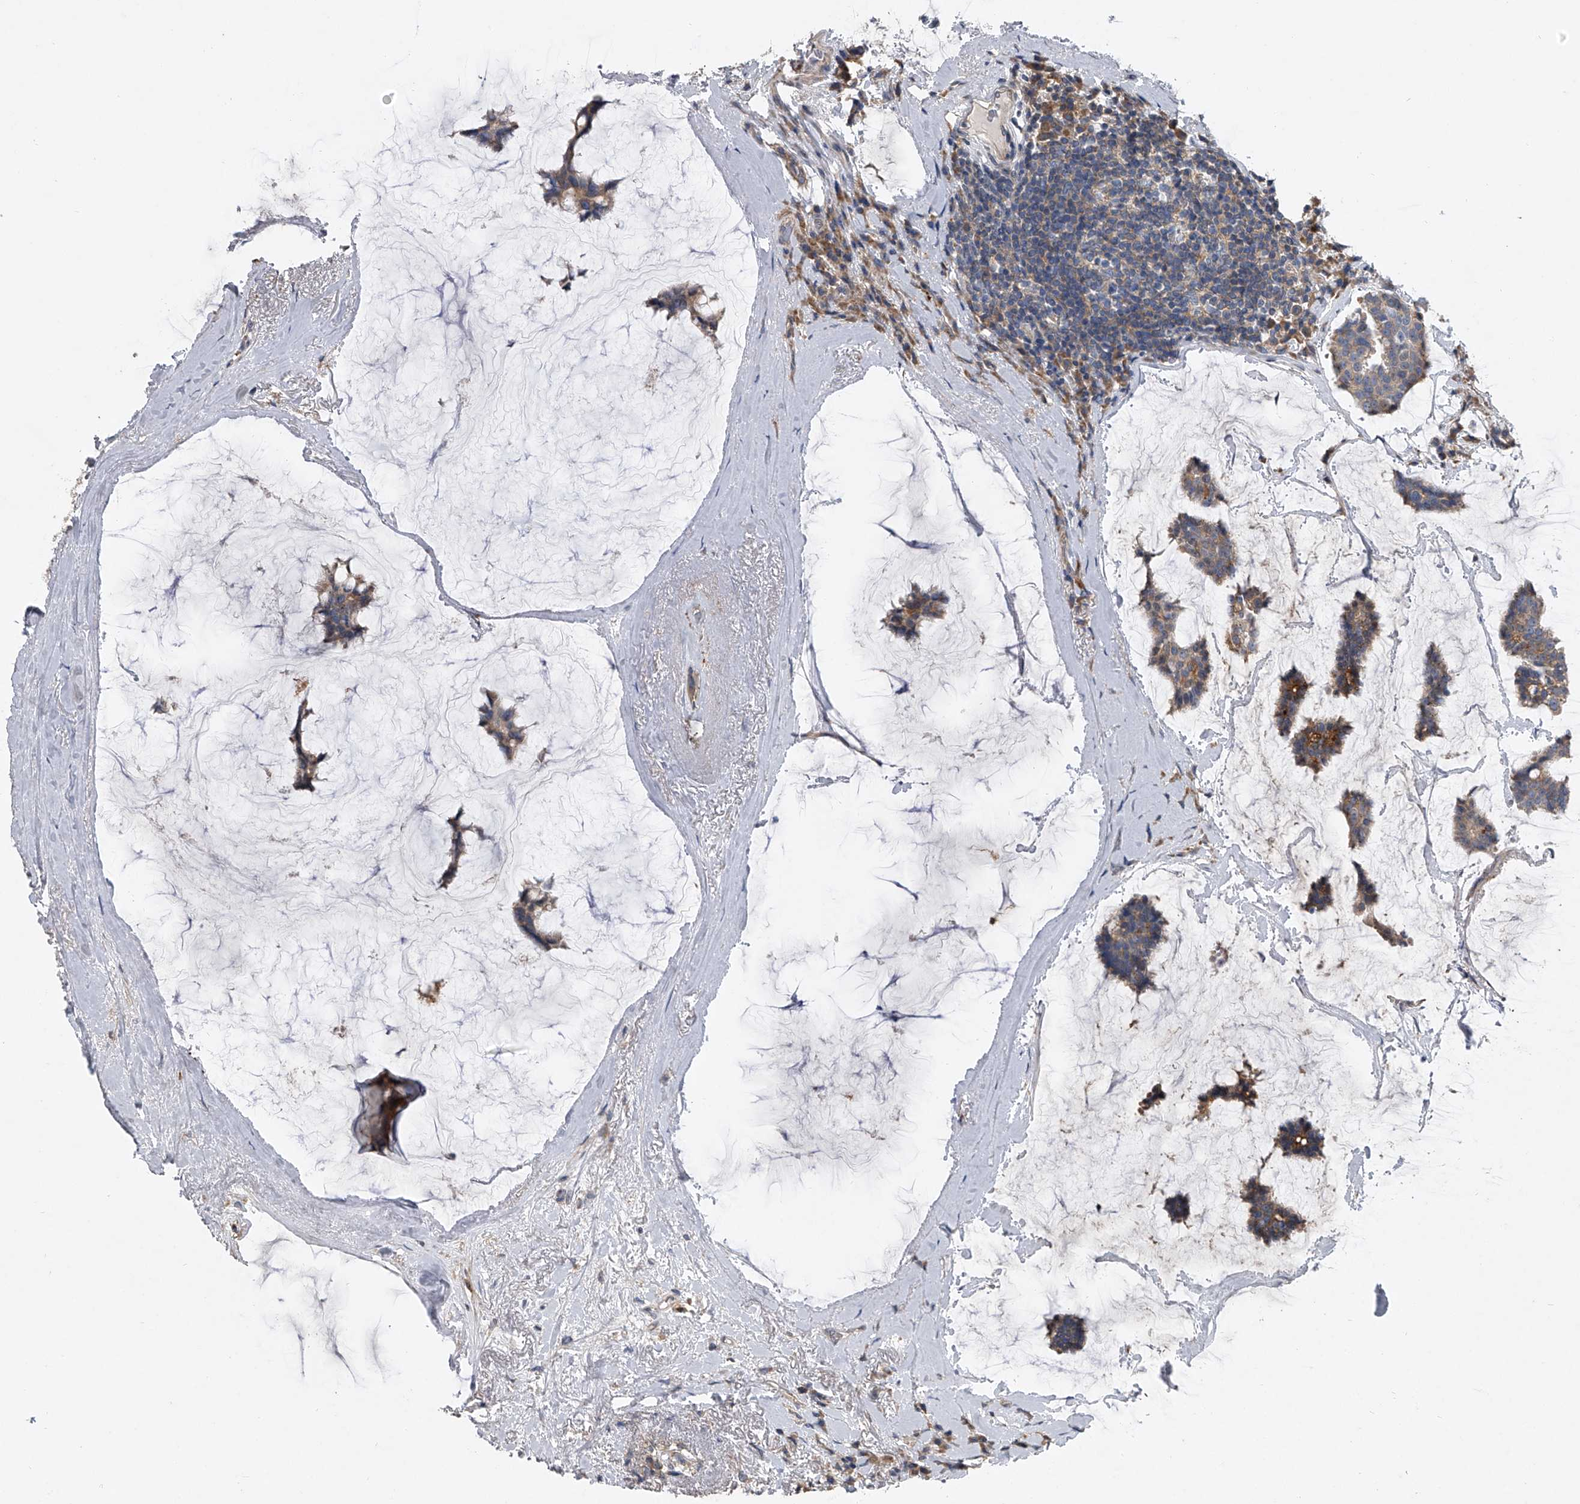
{"staining": {"intensity": "moderate", "quantity": "25%-75%", "location": "cytoplasmic/membranous"}, "tissue": "breast cancer", "cell_type": "Tumor cells", "image_type": "cancer", "snomed": [{"axis": "morphology", "description": "Duct carcinoma"}, {"axis": "topography", "description": "Breast"}], "caption": "IHC (DAB) staining of human breast infiltrating ductal carcinoma displays moderate cytoplasmic/membranous protein expression in approximately 25%-75% of tumor cells.", "gene": "DOCK9", "patient": {"sex": "female", "age": 93}}